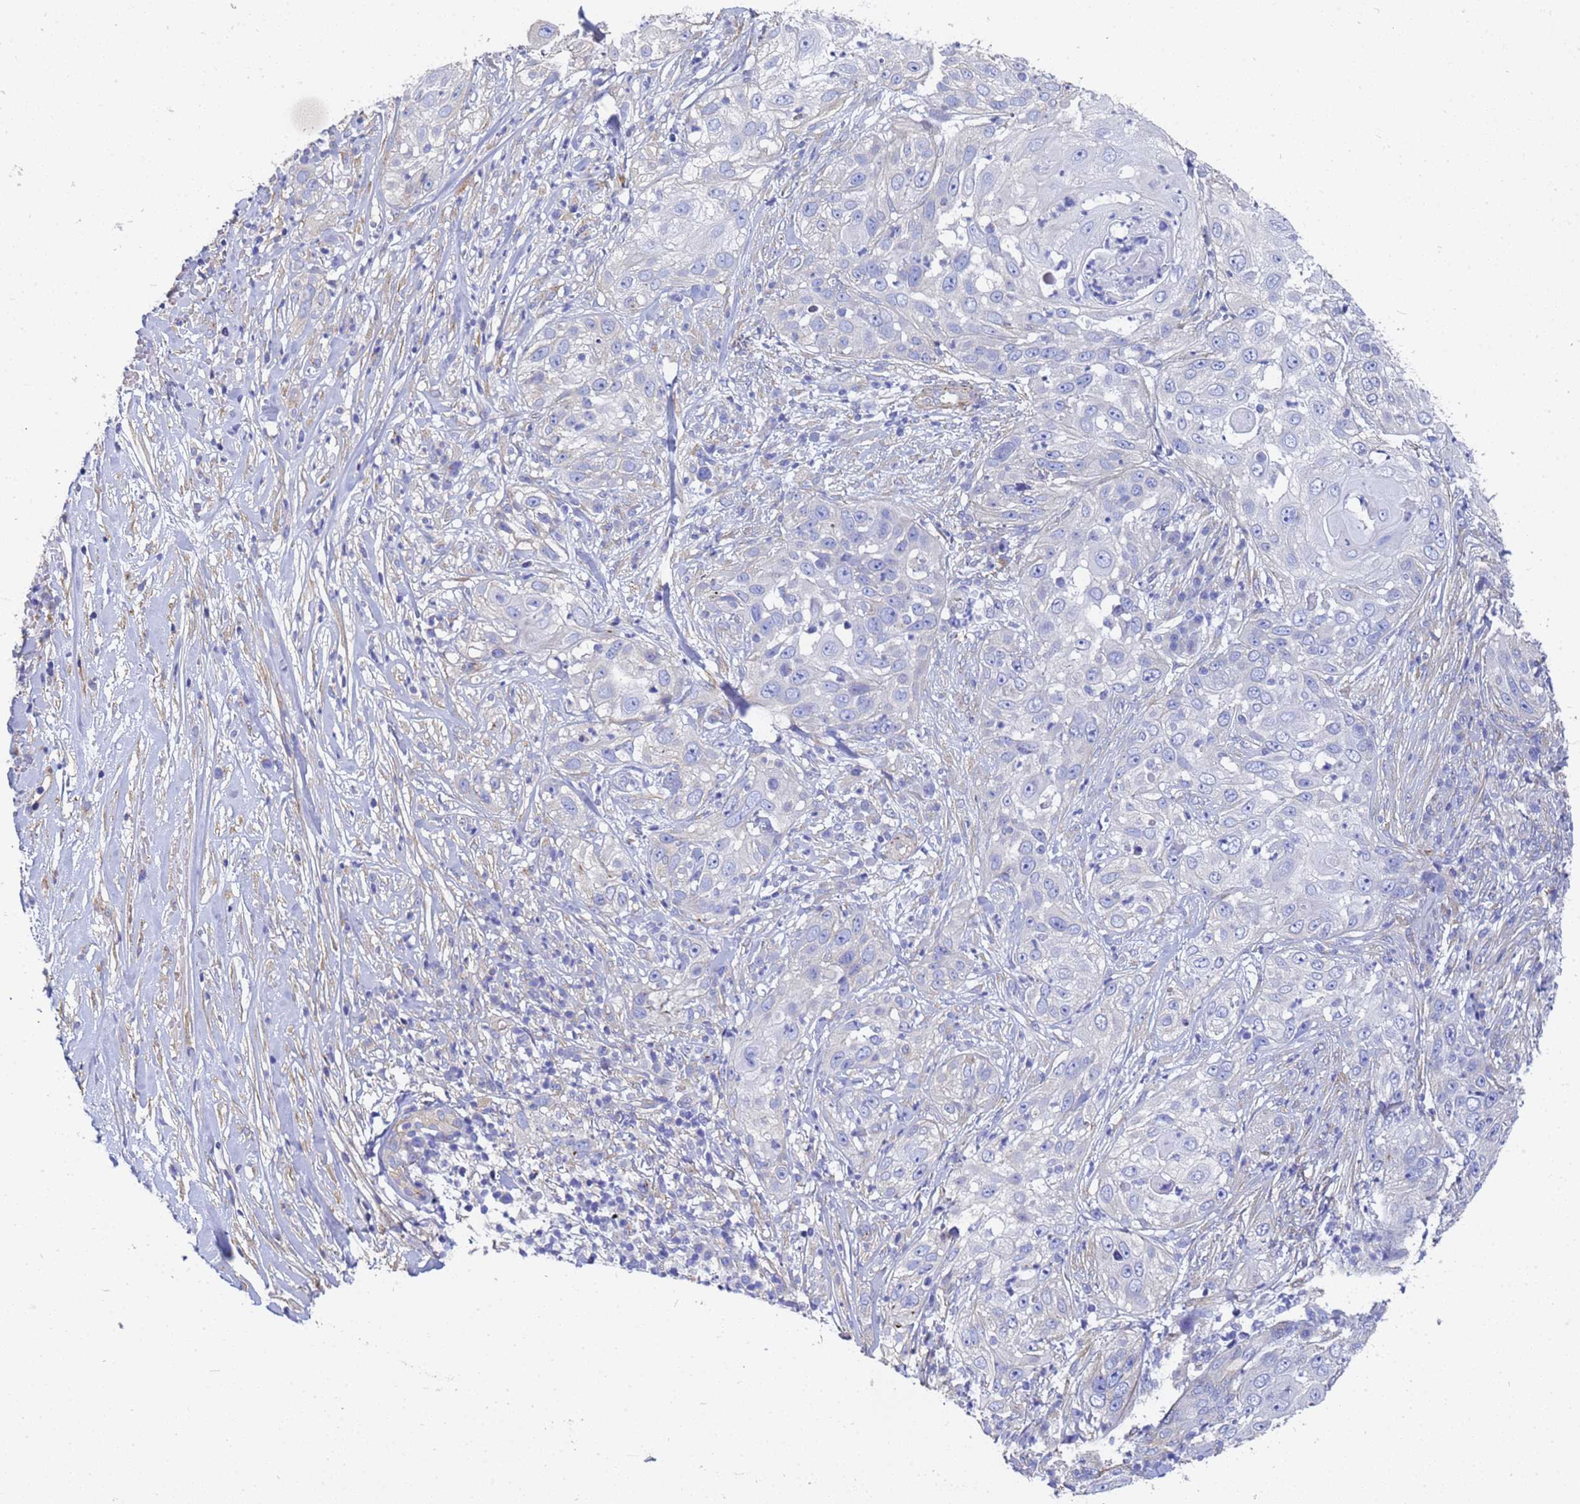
{"staining": {"intensity": "negative", "quantity": "none", "location": "none"}, "tissue": "skin cancer", "cell_type": "Tumor cells", "image_type": "cancer", "snomed": [{"axis": "morphology", "description": "Squamous cell carcinoma, NOS"}, {"axis": "topography", "description": "Skin"}], "caption": "High power microscopy photomicrograph of an immunohistochemistry (IHC) micrograph of squamous cell carcinoma (skin), revealing no significant expression in tumor cells.", "gene": "TUBB1", "patient": {"sex": "female", "age": 44}}